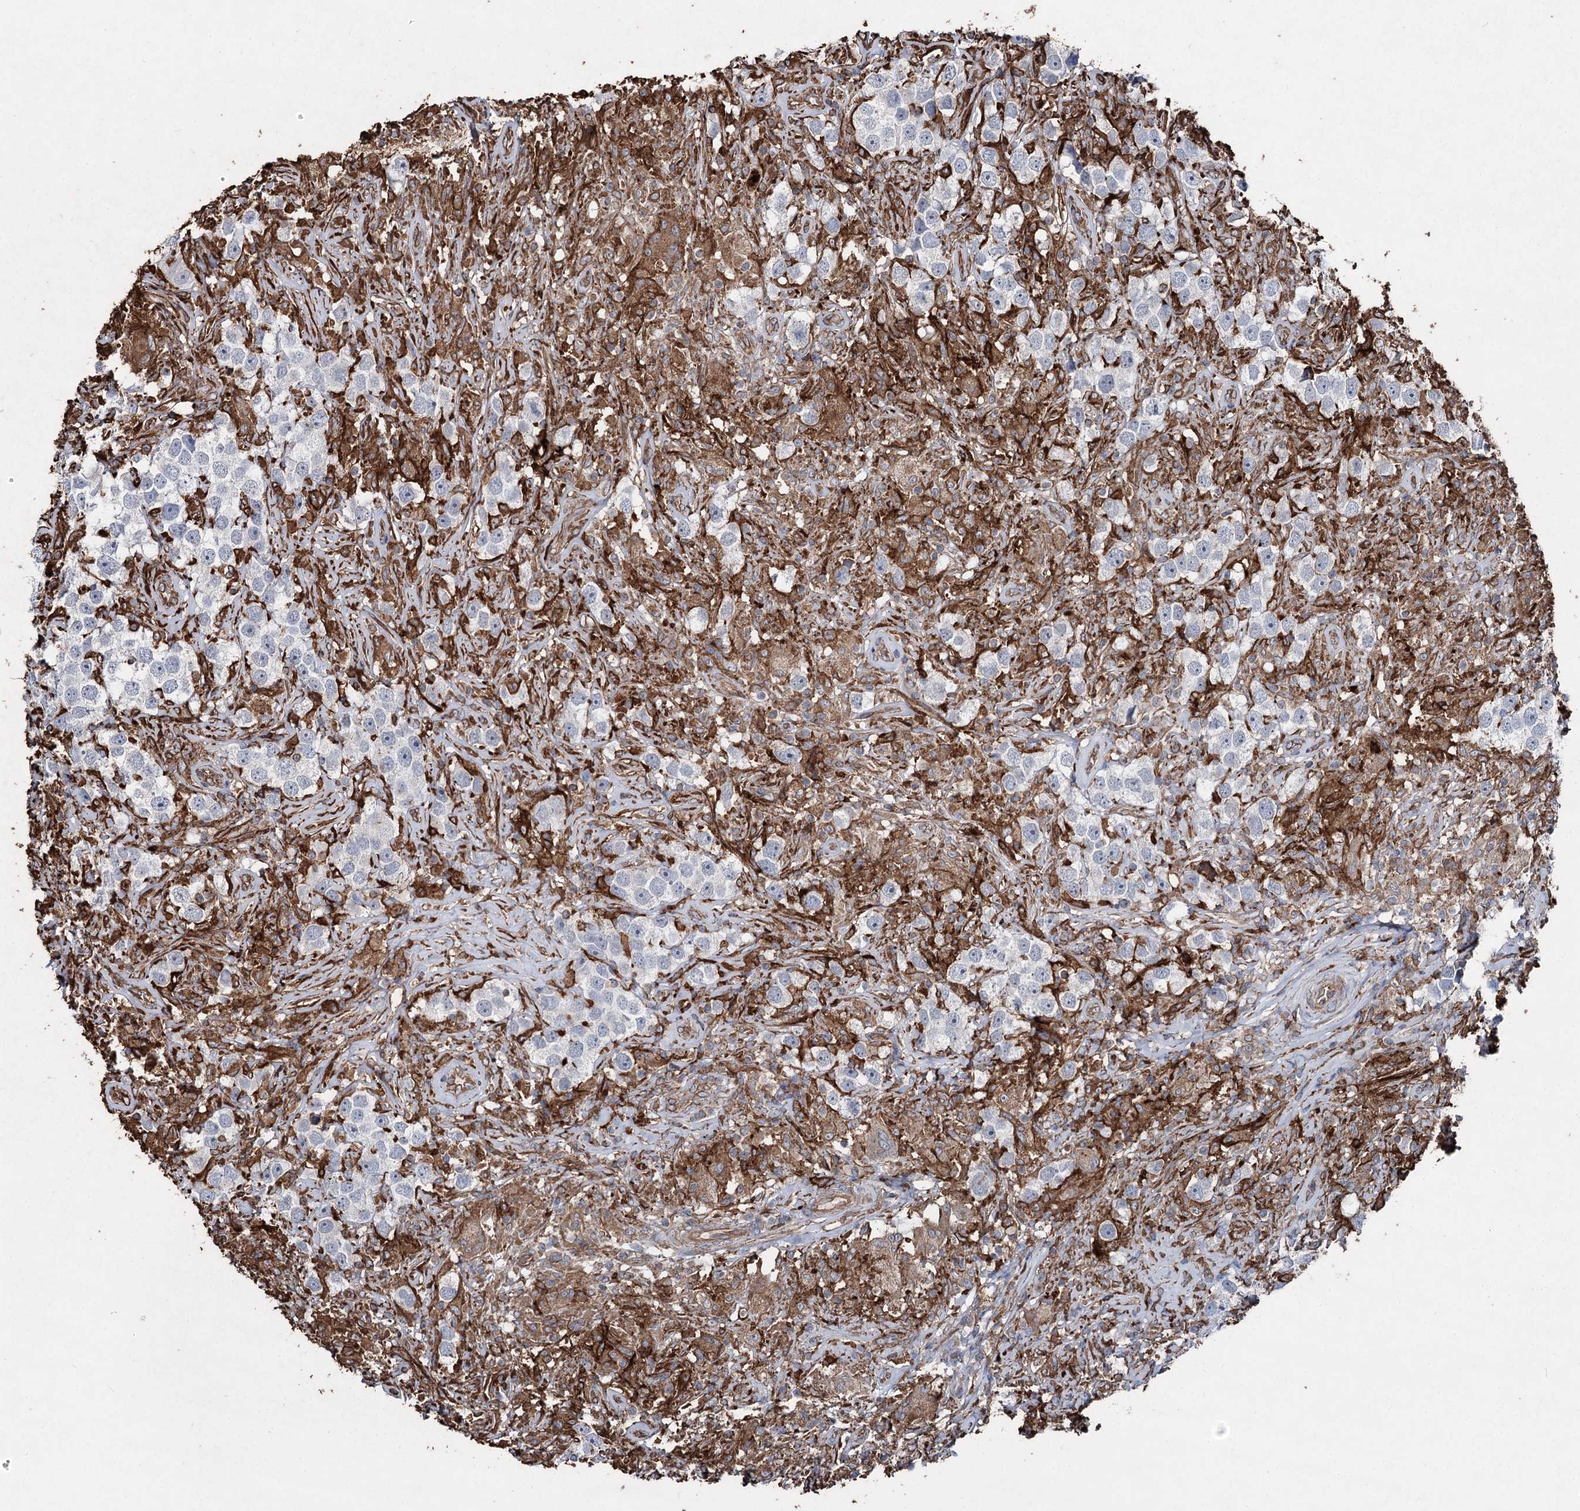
{"staining": {"intensity": "negative", "quantity": "none", "location": "none"}, "tissue": "testis cancer", "cell_type": "Tumor cells", "image_type": "cancer", "snomed": [{"axis": "morphology", "description": "Seminoma, NOS"}, {"axis": "topography", "description": "Testis"}], "caption": "Tumor cells are negative for brown protein staining in testis cancer (seminoma).", "gene": "CLEC4M", "patient": {"sex": "male", "age": 49}}